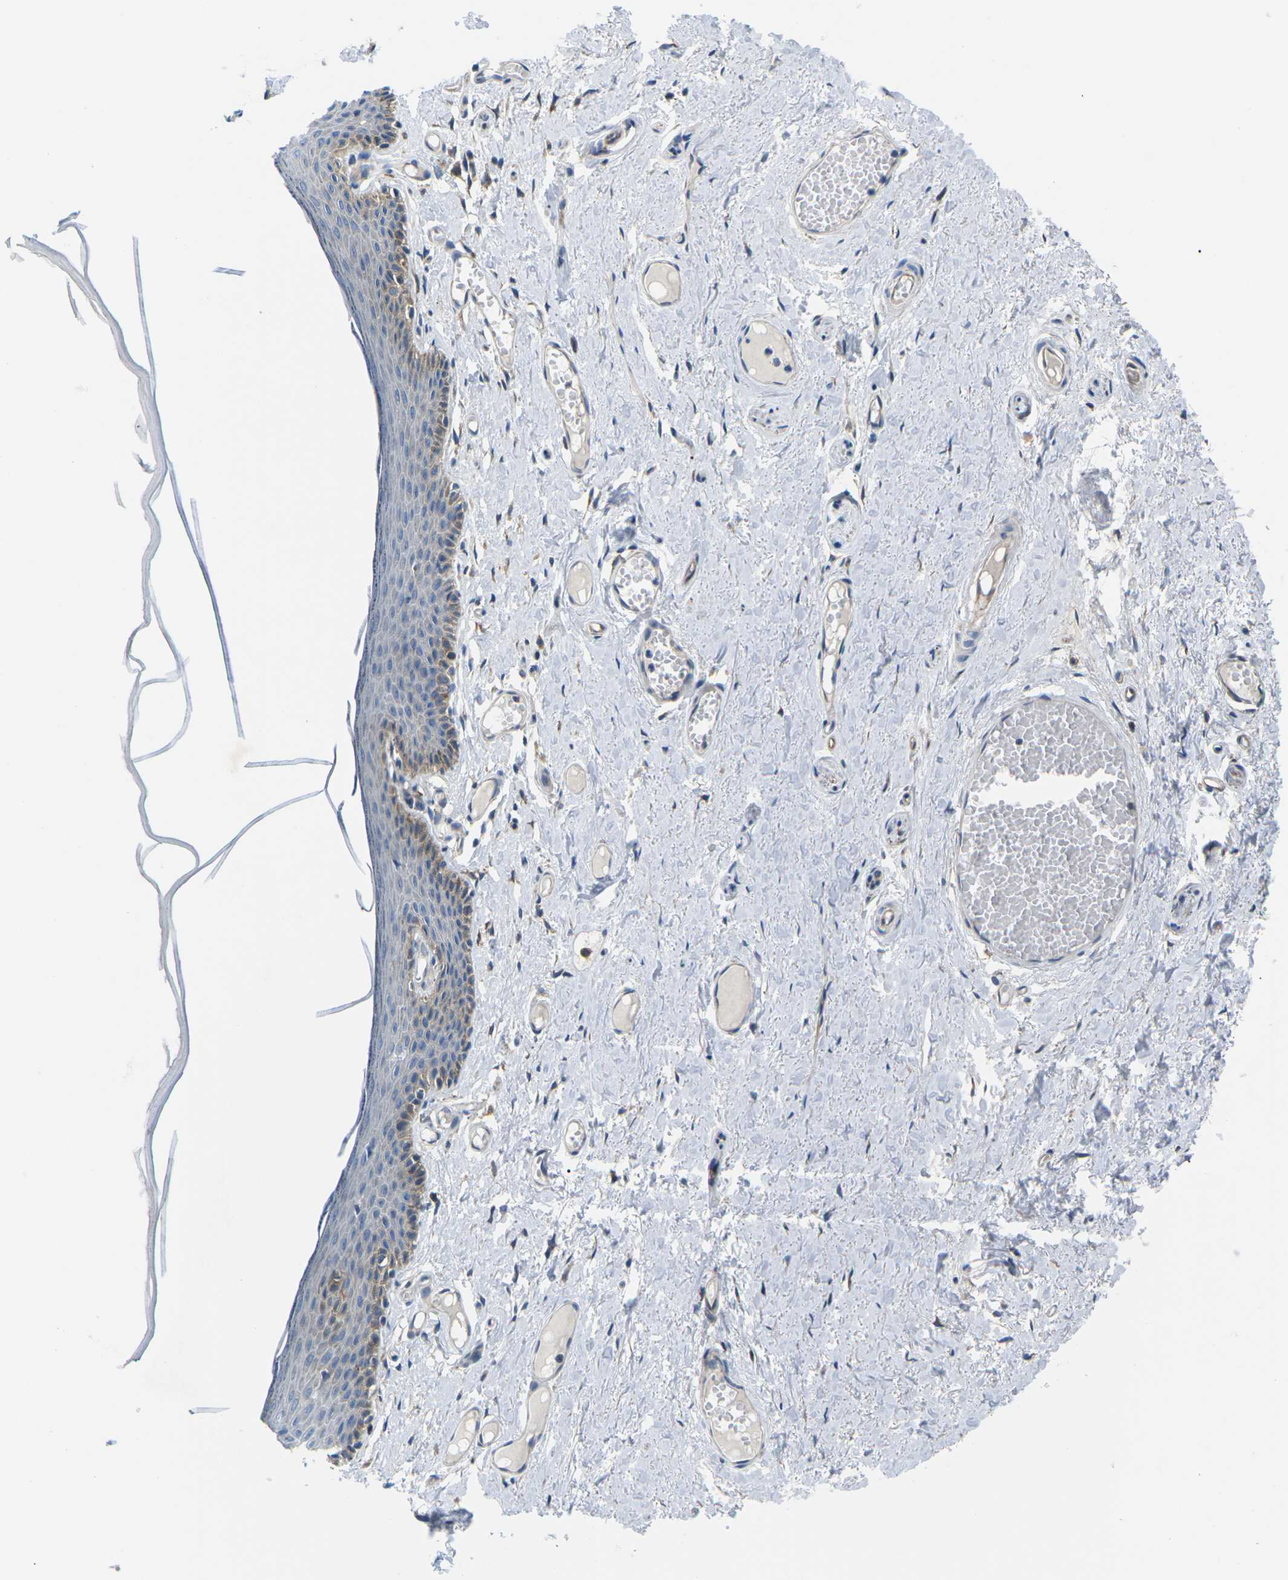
{"staining": {"intensity": "moderate", "quantity": ">75%", "location": "cytoplasmic/membranous"}, "tissue": "skin", "cell_type": "Epidermal cells", "image_type": "normal", "snomed": [{"axis": "morphology", "description": "Normal tissue, NOS"}, {"axis": "topography", "description": "Adipose tissue"}, {"axis": "topography", "description": "Vascular tissue"}, {"axis": "topography", "description": "Anal"}, {"axis": "topography", "description": "Peripheral nerve tissue"}], "caption": "Immunohistochemistry (DAB (3,3'-diaminobenzidine)) staining of benign human skin exhibits moderate cytoplasmic/membranous protein positivity in approximately >75% of epidermal cells.", "gene": "TMEFF2", "patient": {"sex": "female", "age": 54}}